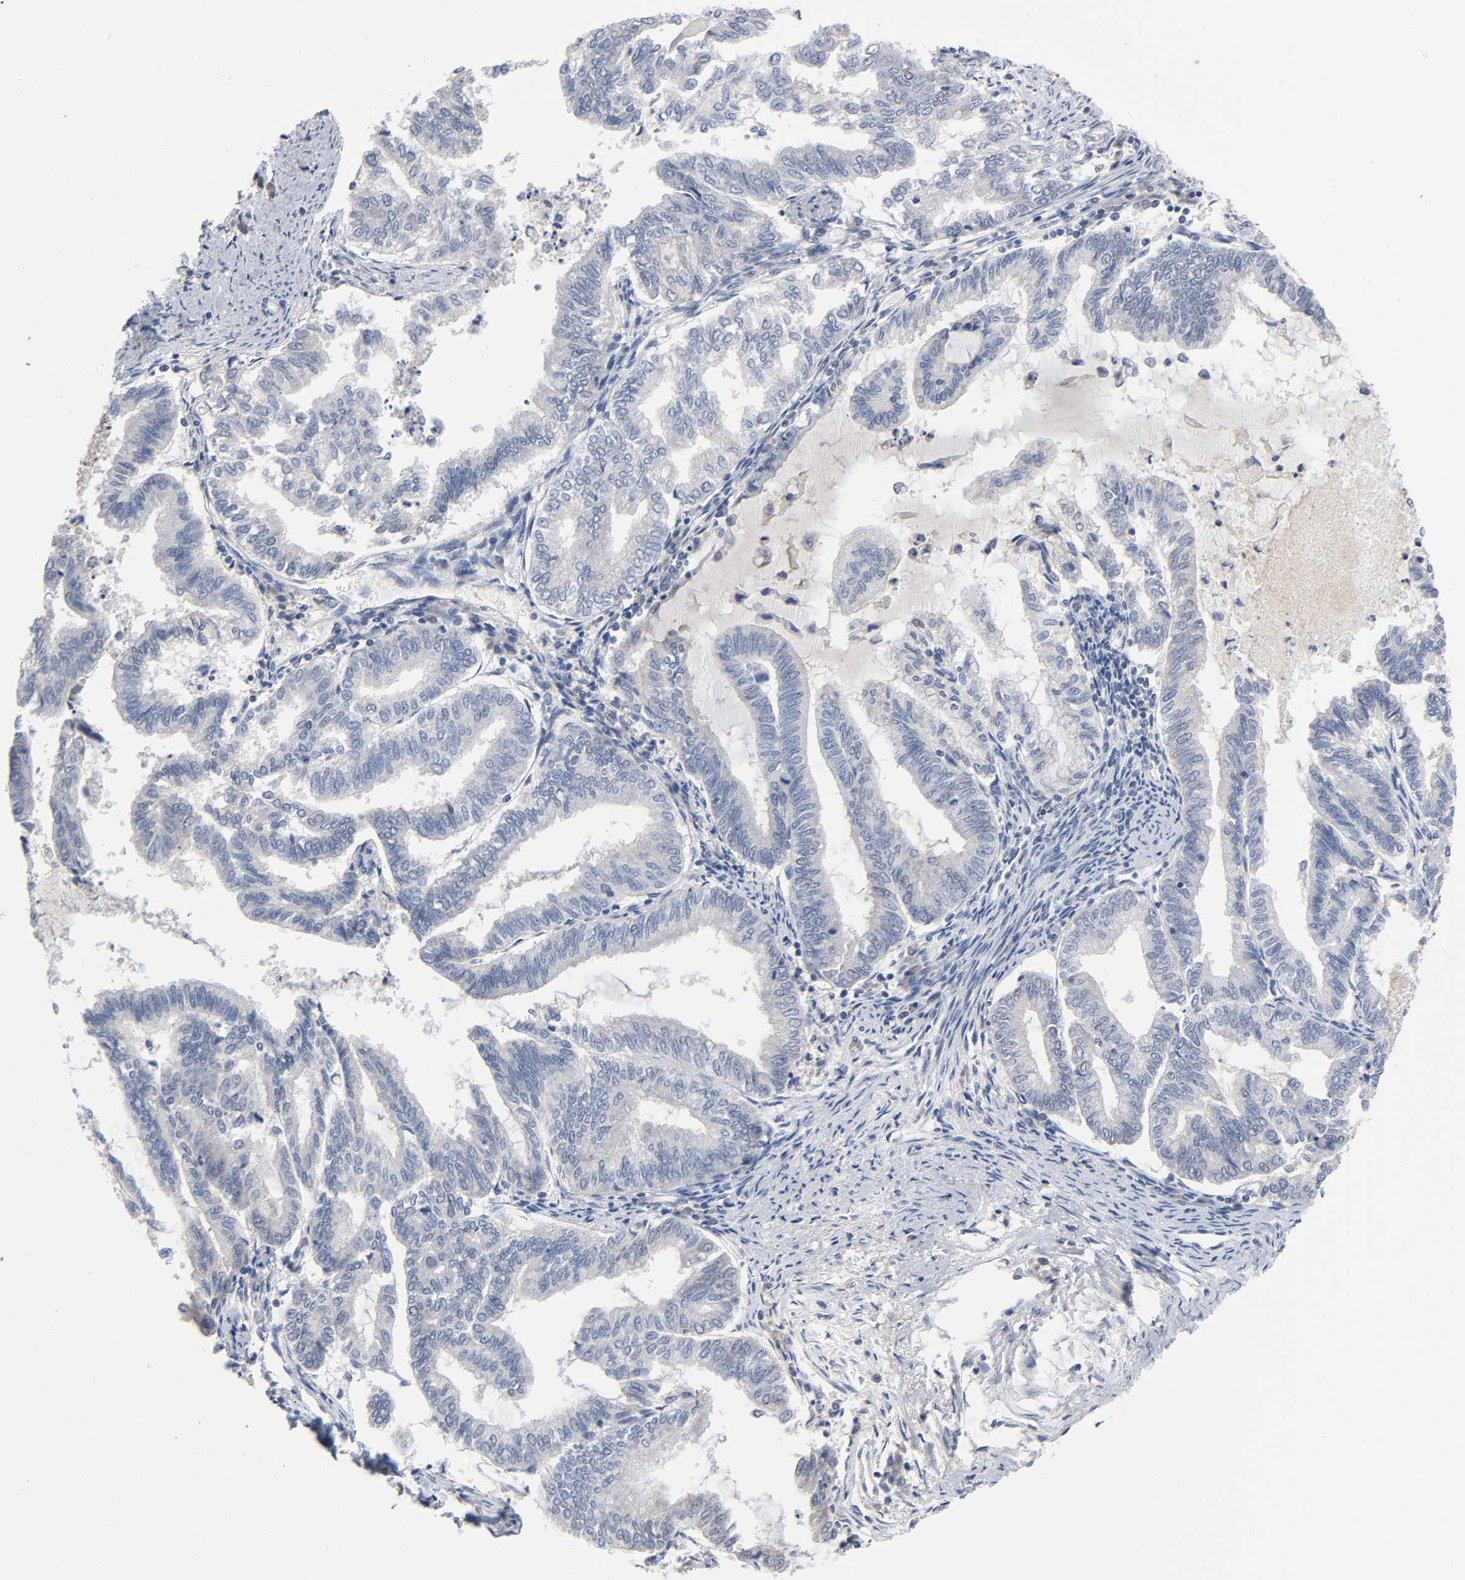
{"staining": {"intensity": "weak", "quantity": "25%-75%", "location": "cytoplasmic/membranous,nuclear"}, "tissue": "endometrial cancer", "cell_type": "Tumor cells", "image_type": "cancer", "snomed": [{"axis": "morphology", "description": "Adenocarcinoma, NOS"}, {"axis": "topography", "description": "Endometrium"}], "caption": "Endometrial cancer (adenocarcinoma) tissue reveals weak cytoplasmic/membranous and nuclear positivity in about 25%-75% of tumor cells", "gene": "ZNF384", "patient": {"sex": "female", "age": 79}}